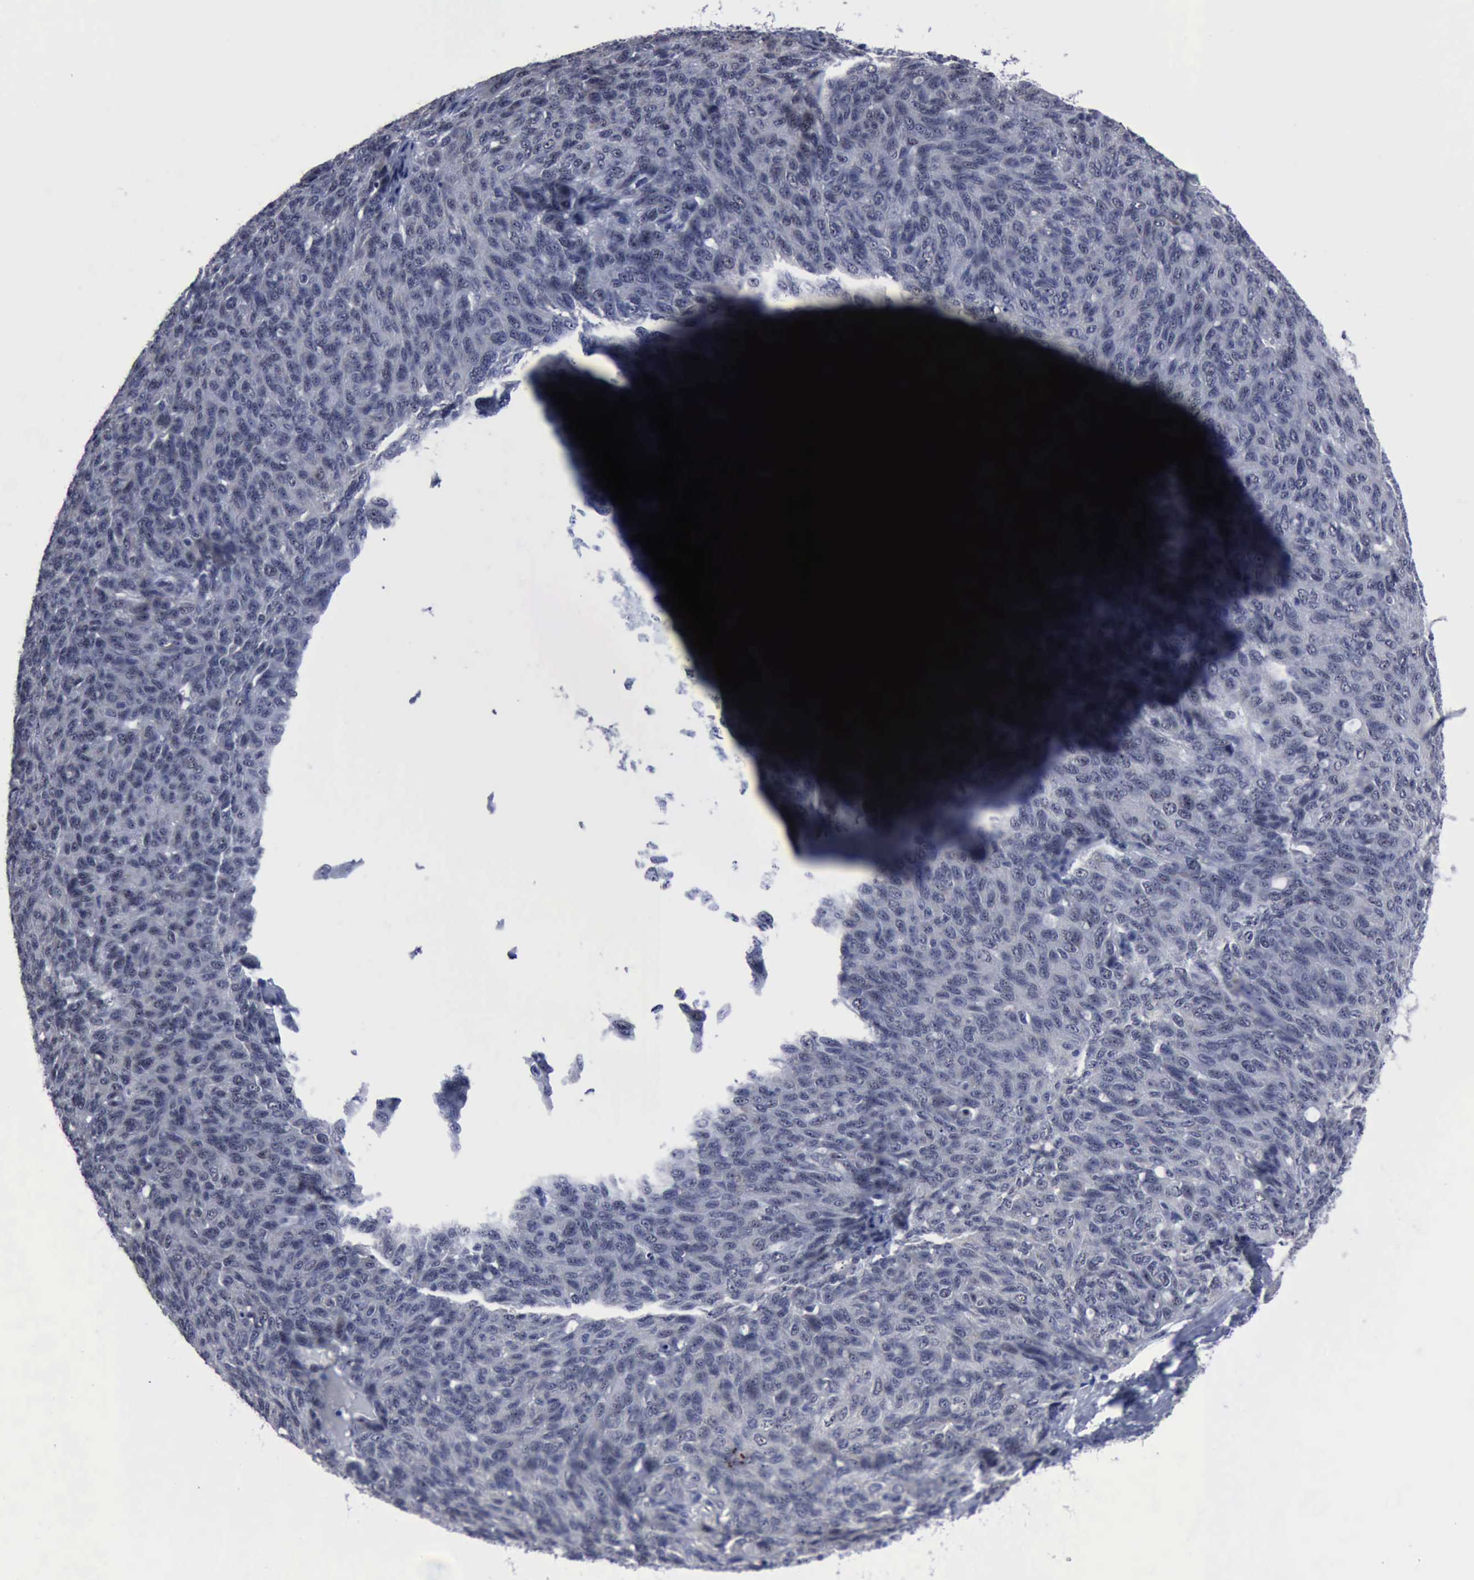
{"staining": {"intensity": "negative", "quantity": "none", "location": "none"}, "tissue": "ovarian cancer", "cell_type": "Tumor cells", "image_type": "cancer", "snomed": [{"axis": "morphology", "description": "Carcinoma, endometroid"}, {"axis": "topography", "description": "Ovary"}], "caption": "Tumor cells show no significant staining in endometroid carcinoma (ovarian). The staining was performed using DAB (3,3'-diaminobenzidine) to visualize the protein expression in brown, while the nuclei were stained in blue with hematoxylin (Magnification: 20x).", "gene": "BRD1", "patient": {"sex": "female", "age": 60}}